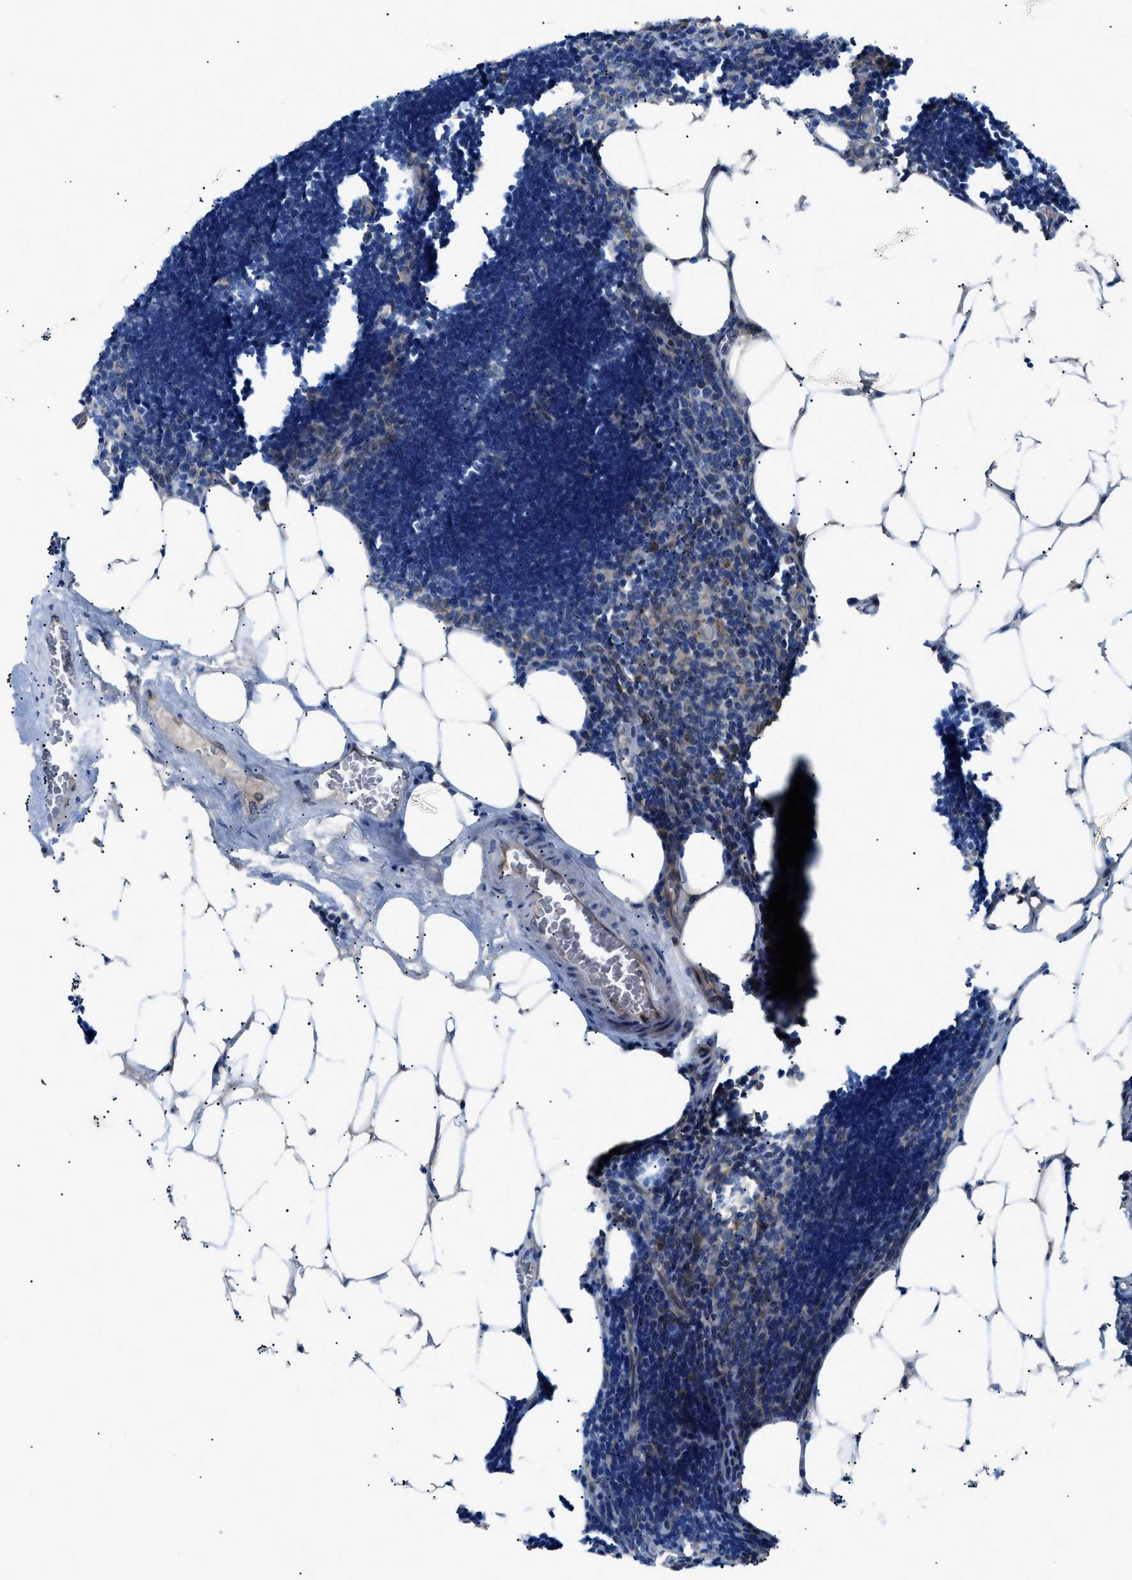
{"staining": {"intensity": "moderate", "quantity": "<25%", "location": "cytoplasmic/membranous"}, "tissue": "lymph node", "cell_type": "Germinal center cells", "image_type": "normal", "snomed": [{"axis": "morphology", "description": "Normal tissue, NOS"}, {"axis": "topography", "description": "Lymph node"}], "caption": "A low amount of moderate cytoplasmic/membranous staining is present in about <25% of germinal center cells in normal lymph node. The staining was performed using DAB (3,3'-diaminobenzidine) to visualize the protein expression in brown, while the nuclei were stained in blue with hematoxylin (Magnification: 20x).", "gene": "ZDHHC24", "patient": {"sex": "male", "age": 33}}